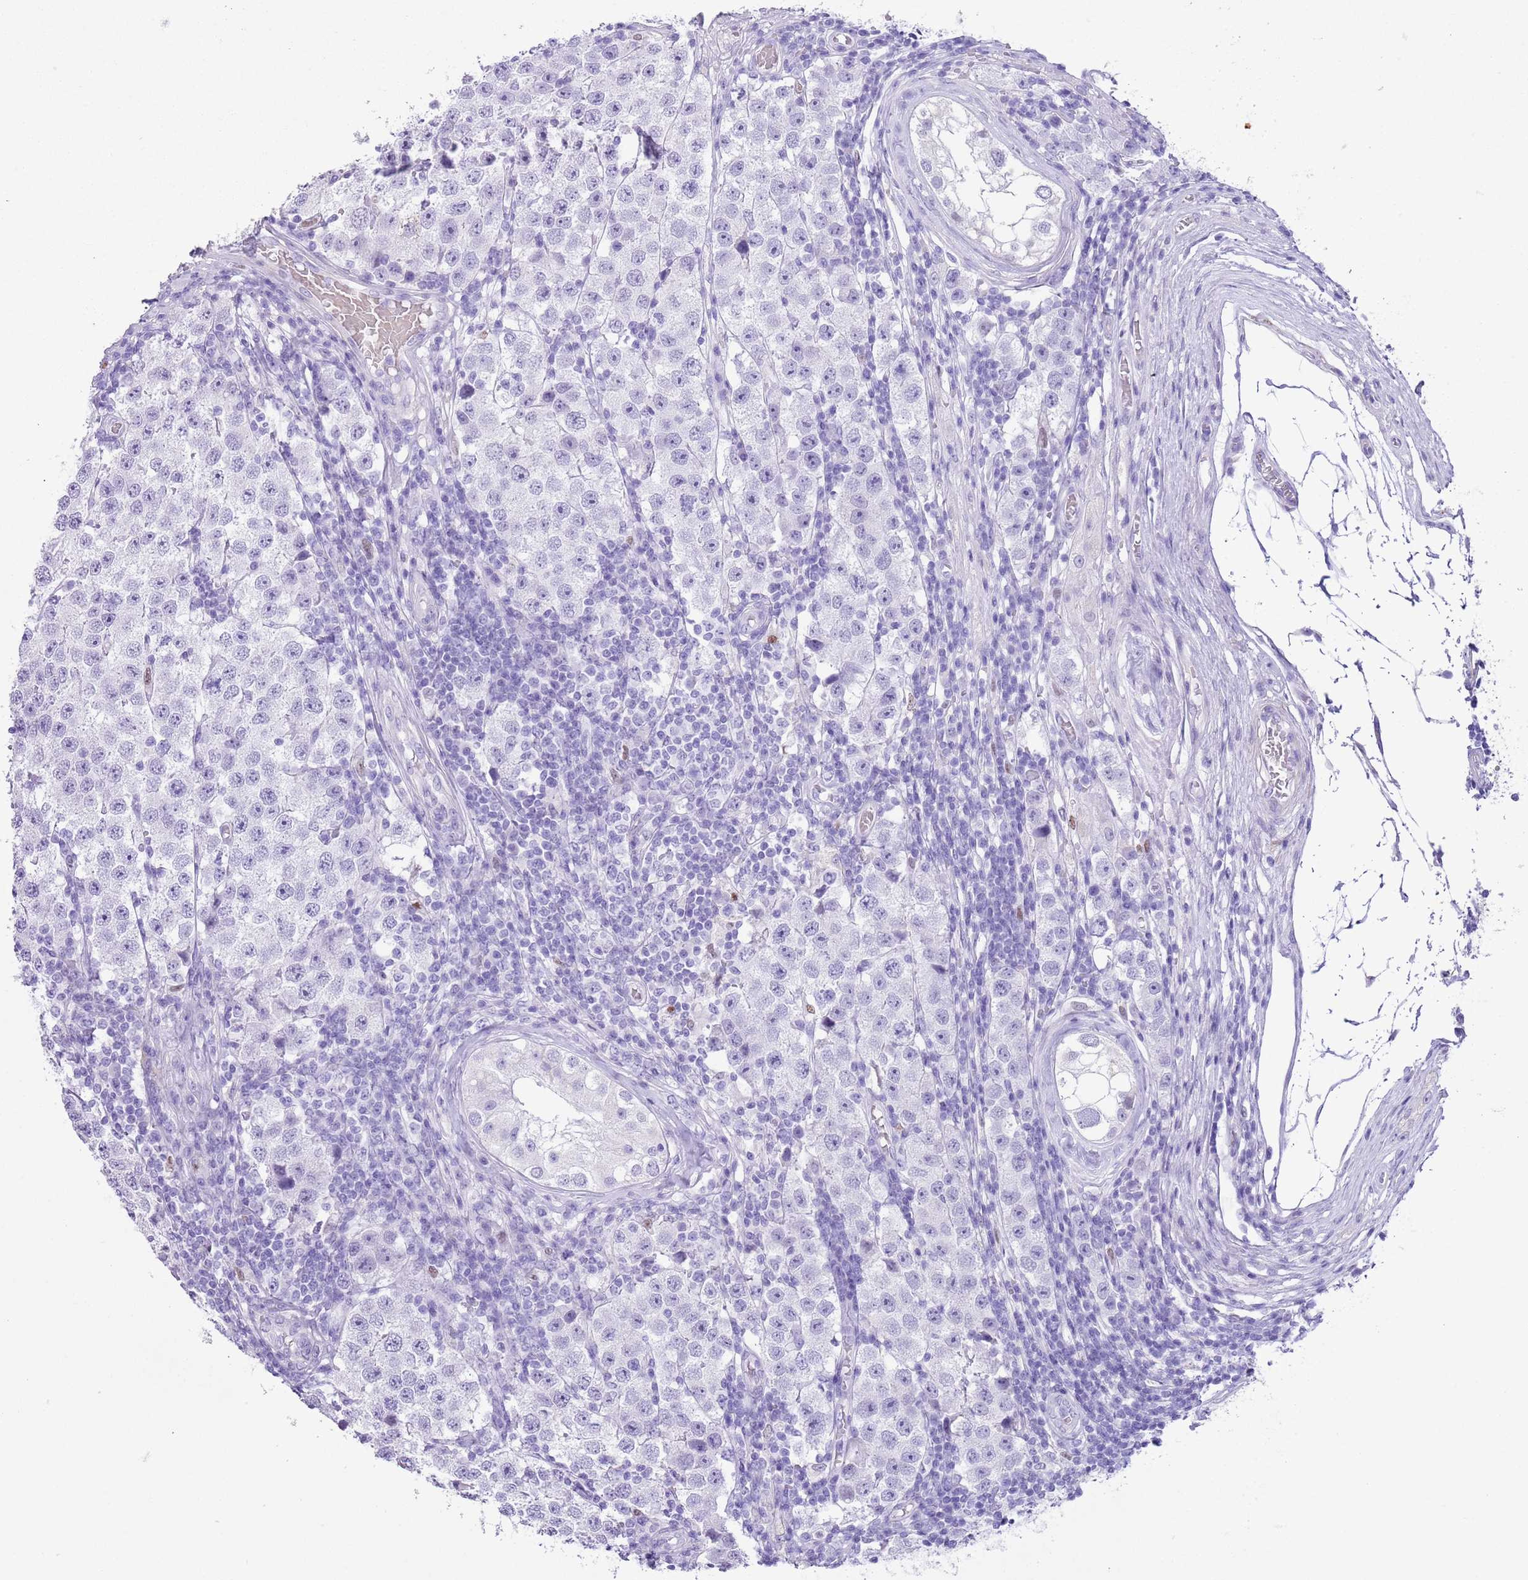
{"staining": {"intensity": "negative", "quantity": "none", "location": "none"}, "tissue": "testis cancer", "cell_type": "Tumor cells", "image_type": "cancer", "snomed": [{"axis": "morphology", "description": "Seminoma, NOS"}, {"axis": "topography", "description": "Testis"}], "caption": "An IHC photomicrograph of testis seminoma is shown. There is no staining in tumor cells of testis seminoma.", "gene": "SLC7A14", "patient": {"sex": "male", "age": 34}}